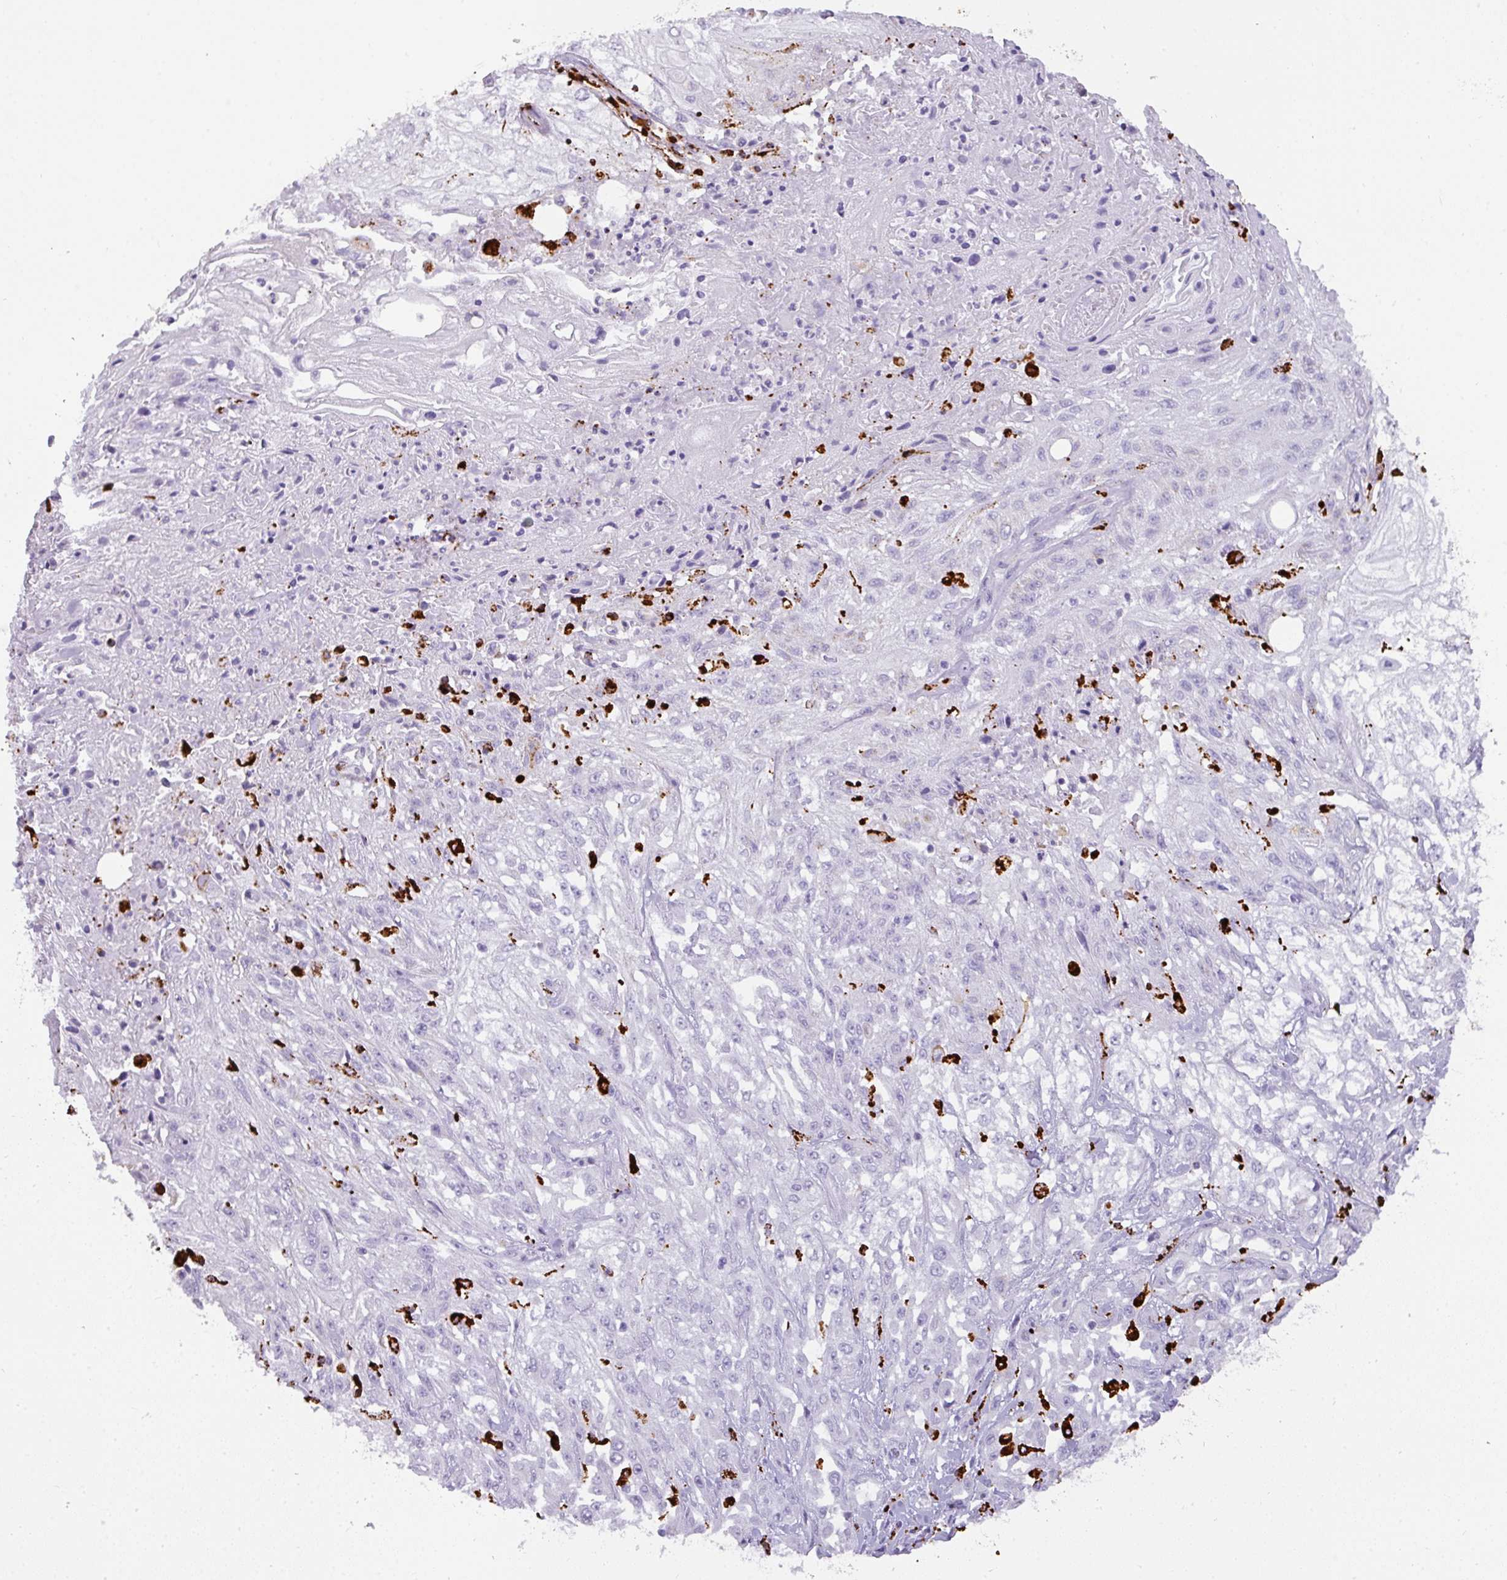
{"staining": {"intensity": "negative", "quantity": "none", "location": "none"}, "tissue": "skin cancer", "cell_type": "Tumor cells", "image_type": "cancer", "snomed": [{"axis": "morphology", "description": "Squamous cell carcinoma, NOS"}, {"axis": "morphology", "description": "Squamous cell carcinoma, metastatic, NOS"}, {"axis": "topography", "description": "Skin"}, {"axis": "topography", "description": "Lymph node"}], "caption": "This is an immunohistochemistry (IHC) image of metastatic squamous cell carcinoma (skin). There is no staining in tumor cells.", "gene": "MMACHC", "patient": {"sex": "male", "age": 75}}